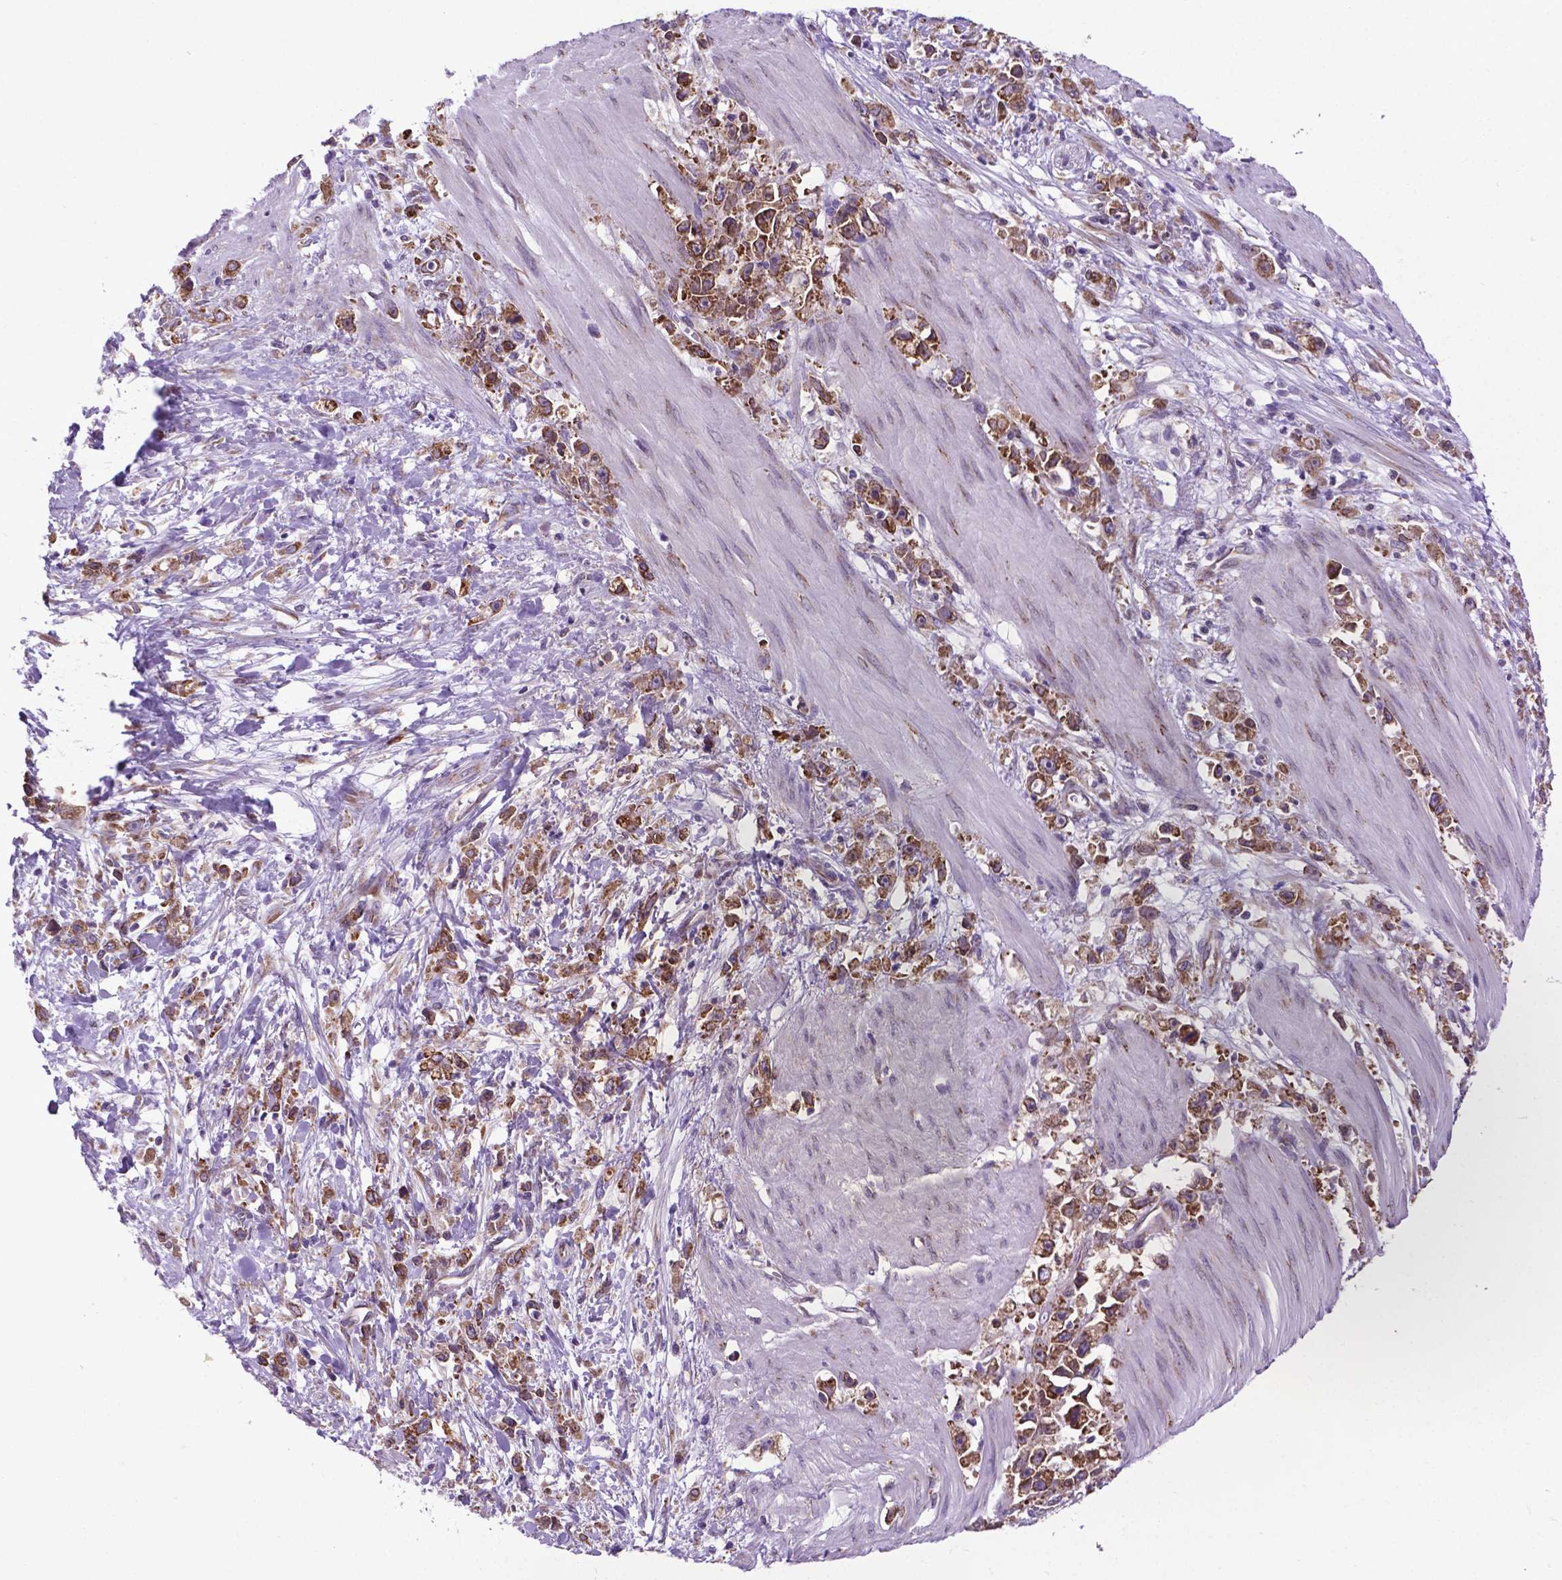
{"staining": {"intensity": "moderate", "quantity": ">75%", "location": "cytoplasmic/membranous"}, "tissue": "stomach cancer", "cell_type": "Tumor cells", "image_type": "cancer", "snomed": [{"axis": "morphology", "description": "Adenocarcinoma, NOS"}, {"axis": "topography", "description": "Stomach"}], "caption": "Adenocarcinoma (stomach) stained with a brown dye shows moderate cytoplasmic/membranous positive expression in approximately >75% of tumor cells.", "gene": "WDR83OS", "patient": {"sex": "female", "age": 59}}